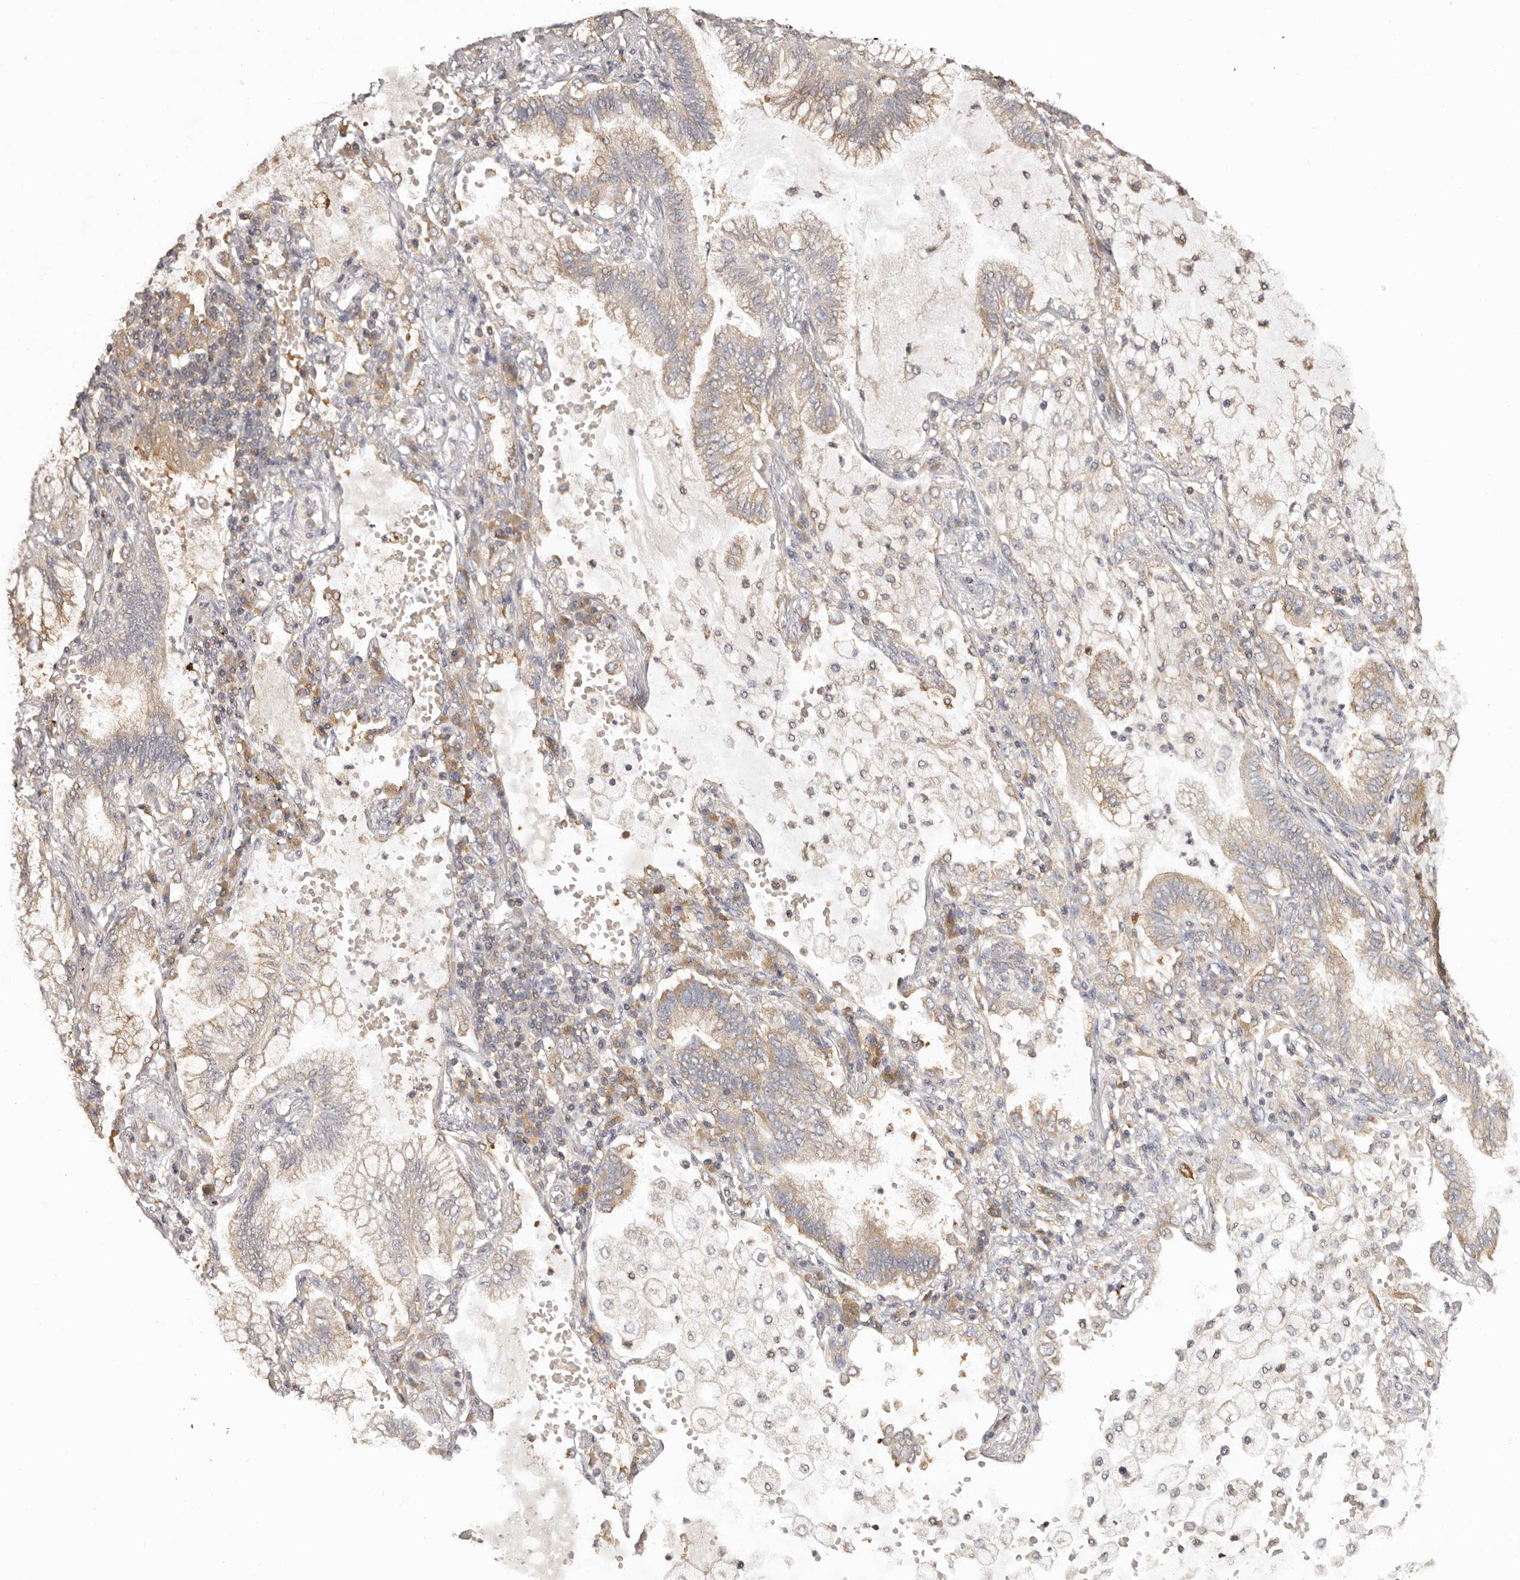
{"staining": {"intensity": "weak", "quantity": "<25%", "location": "cytoplasmic/membranous"}, "tissue": "lung cancer", "cell_type": "Tumor cells", "image_type": "cancer", "snomed": [{"axis": "morphology", "description": "Adenocarcinoma, NOS"}, {"axis": "topography", "description": "Lung"}], "caption": "IHC histopathology image of neoplastic tissue: human lung cancer stained with DAB reveals no significant protein staining in tumor cells. (DAB immunohistochemistry visualized using brightfield microscopy, high magnification).", "gene": "EEF1E1", "patient": {"sex": "female", "age": 70}}